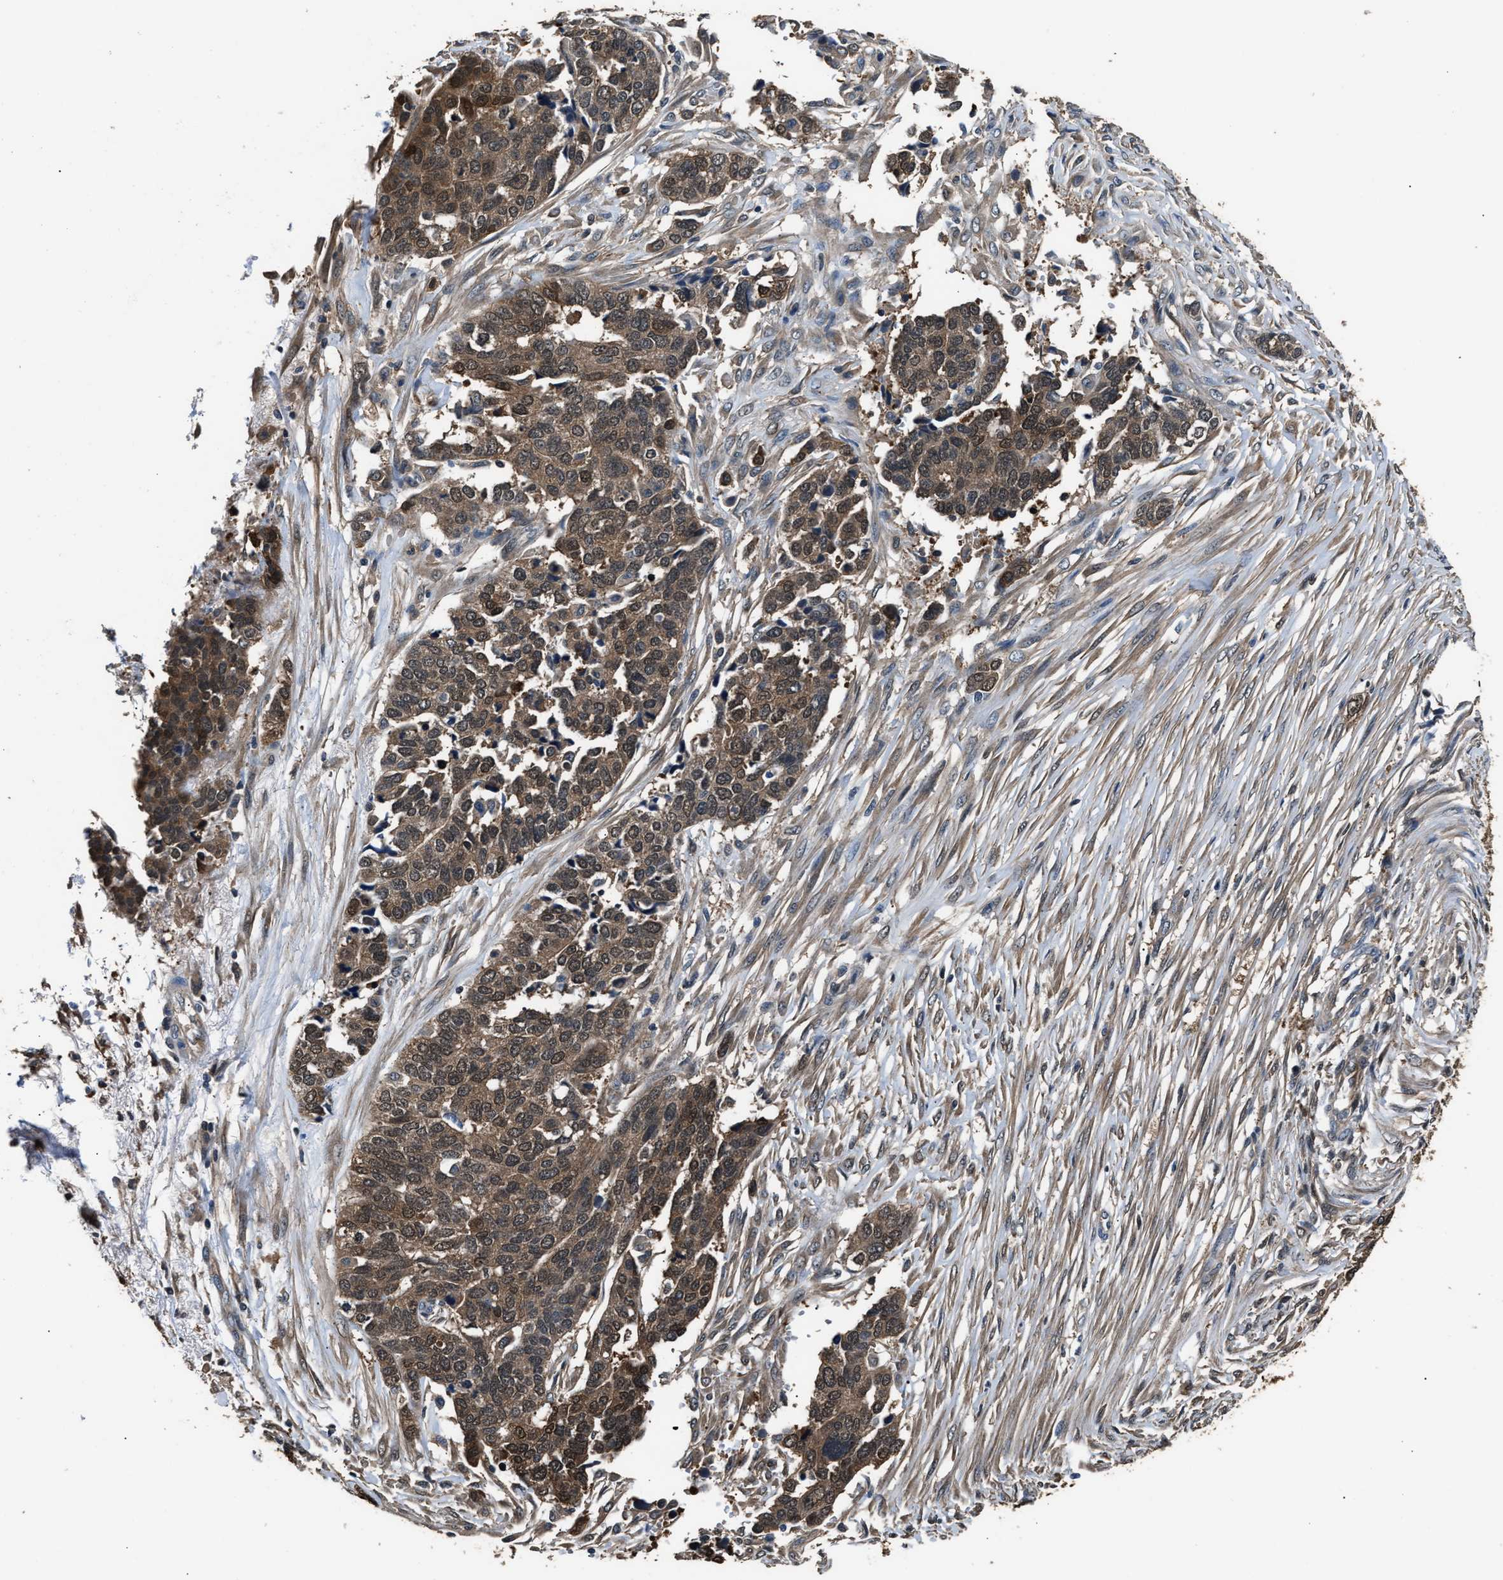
{"staining": {"intensity": "moderate", "quantity": ">75%", "location": "cytoplasmic/membranous"}, "tissue": "ovarian cancer", "cell_type": "Tumor cells", "image_type": "cancer", "snomed": [{"axis": "morphology", "description": "Cystadenocarcinoma, serous, NOS"}, {"axis": "topography", "description": "Ovary"}], "caption": "Immunohistochemical staining of human ovarian cancer exhibits medium levels of moderate cytoplasmic/membranous staining in about >75% of tumor cells.", "gene": "GSTP1", "patient": {"sex": "female", "age": 44}}